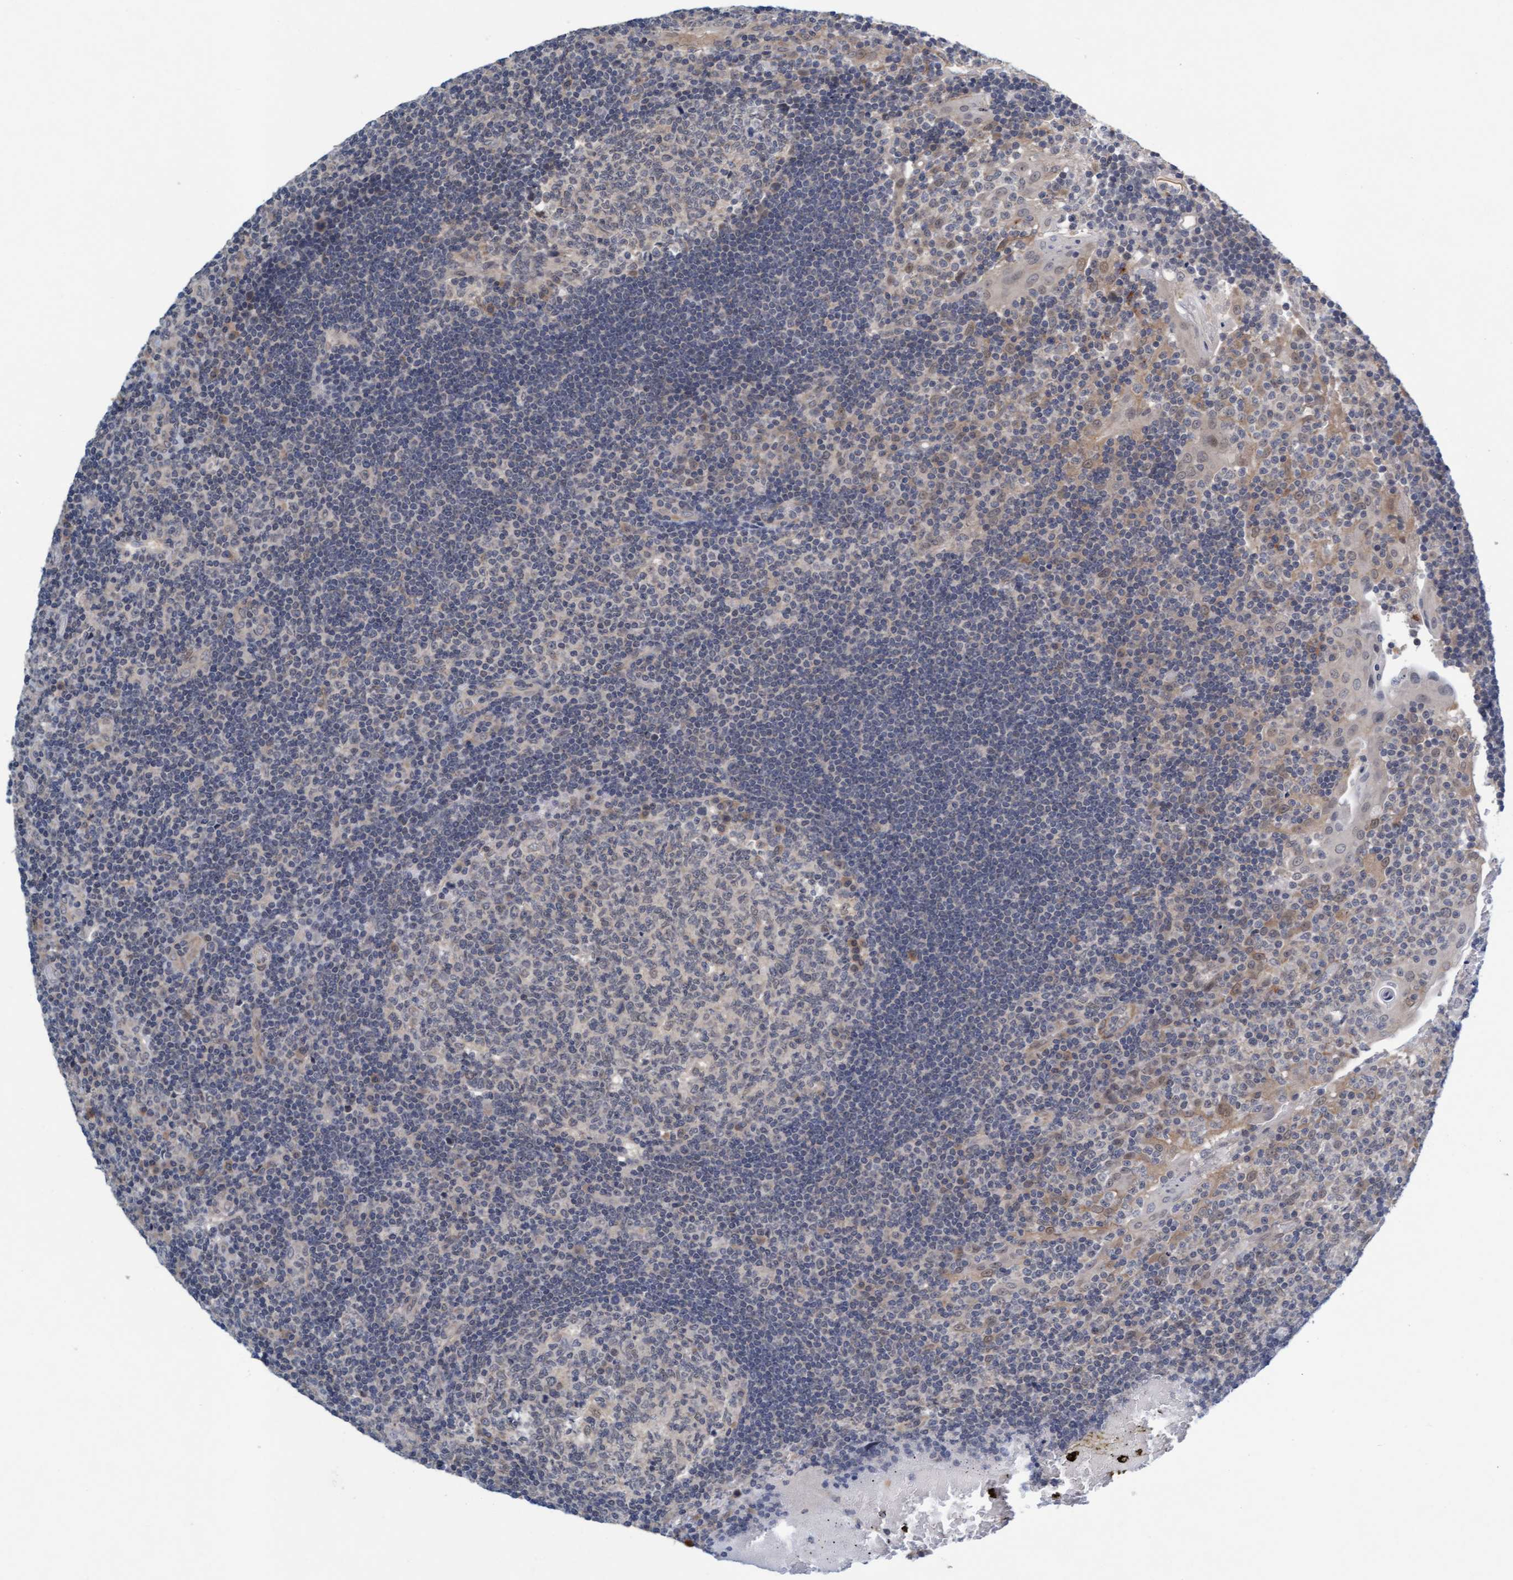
{"staining": {"intensity": "weak", "quantity": "<25%", "location": "cytoplasmic/membranous,nuclear"}, "tissue": "tonsil", "cell_type": "Germinal center cells", "image_type": "normal", "snomed": [{"axis": "morphology", "description": "Normal tissue, NOS"}, {"axis": "topography", "description": "Tonsil"}], "caption": "Immunohistochemistry of unremarkable tonsil shows no positivity in germinal center cells.", "gene": "TSTD2", "patient": {"sex": "female", "age": 40}}